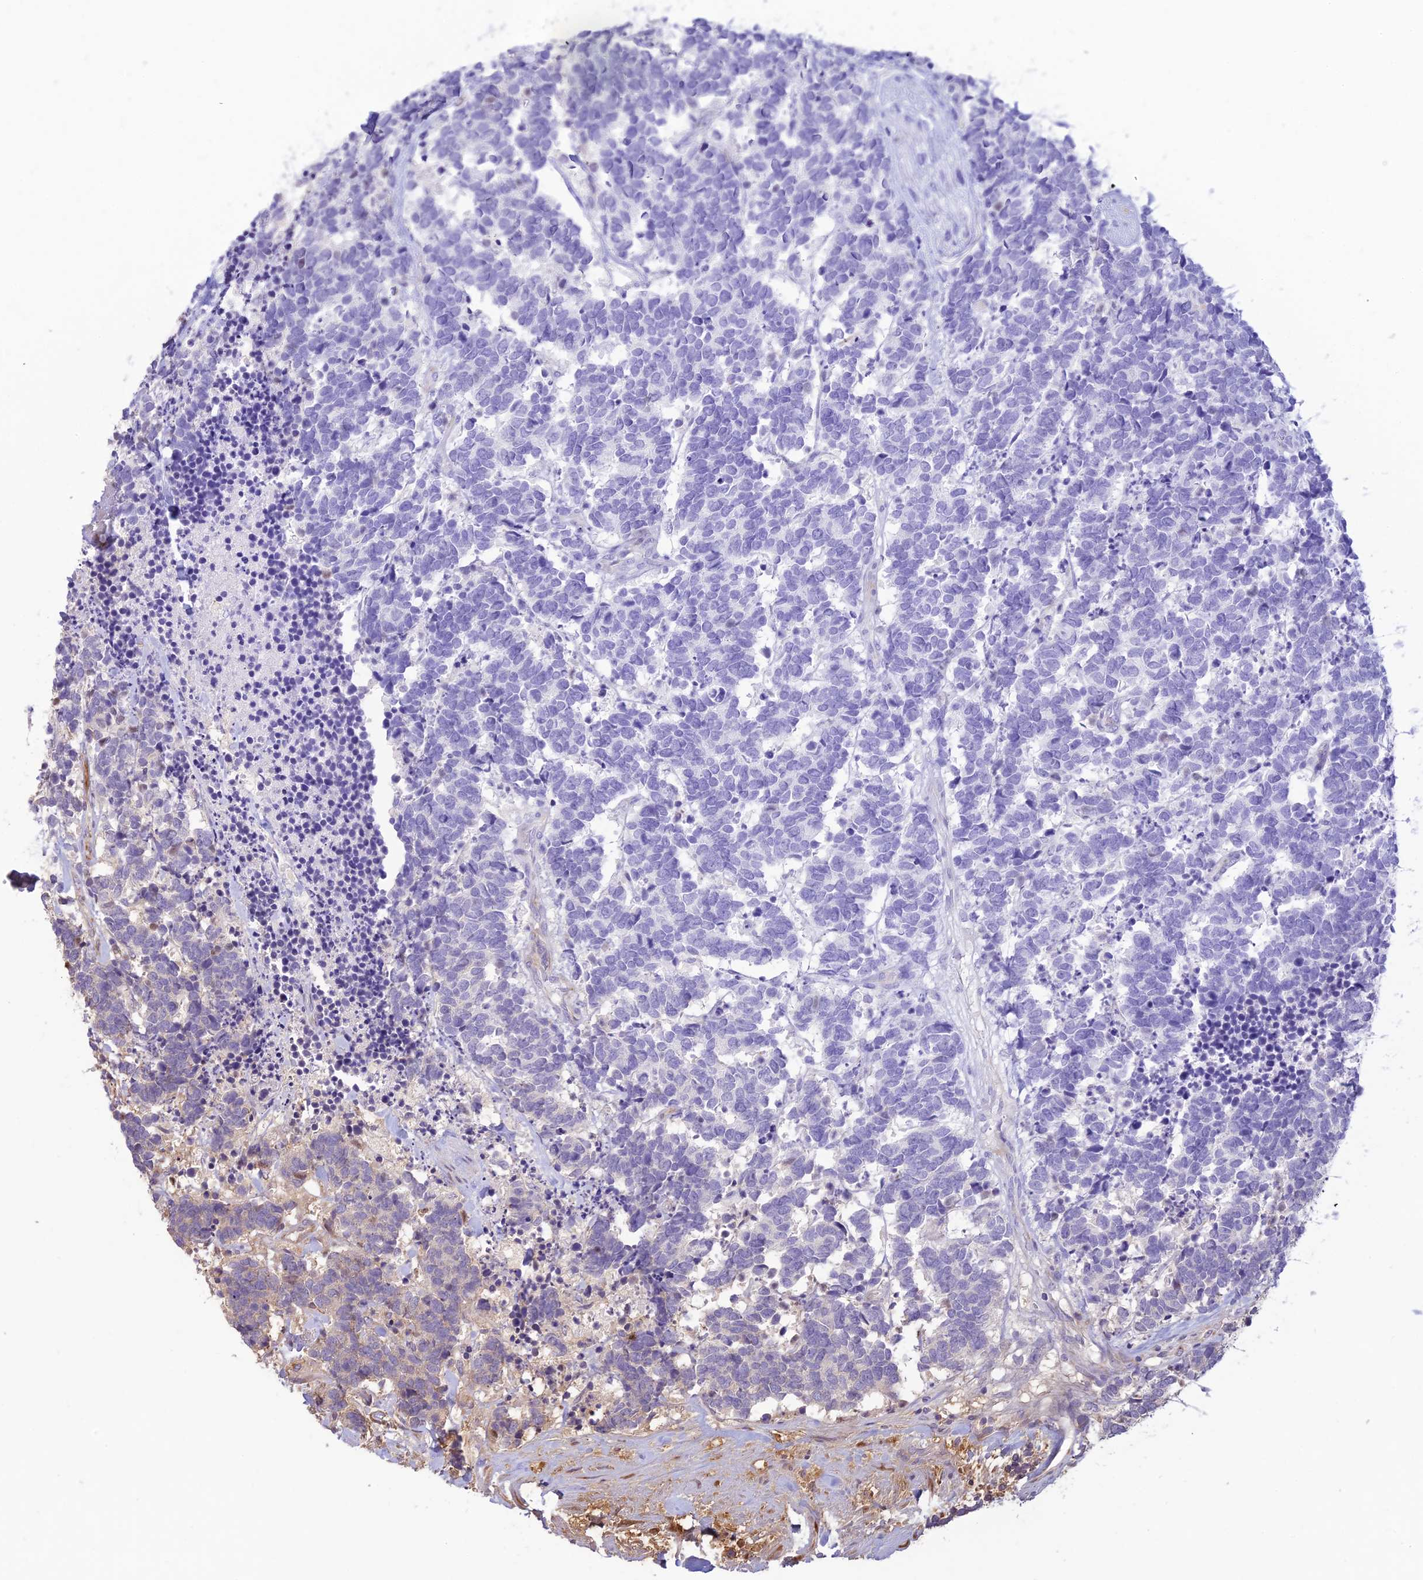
{"staining": {"intensity": "negative", "quantity": "none", "location": "none"}, "tissue": "carcinoid", "cell_type": "Tumor cells", "image_type": "cancer", "snomed": [{"axis": "morphology", "description": "Carcinoma, NOS"}, {"axis": "morphology", "description": "Carcinoid, malignant, NOS"}, {"axis": "topography", "description": "Prostate"}], "caption": "Tumor cells are negative for protein expression in human carcinoma.", "gene": "ST8SIA5", "patient": {"sex": "male", "age": 57}}